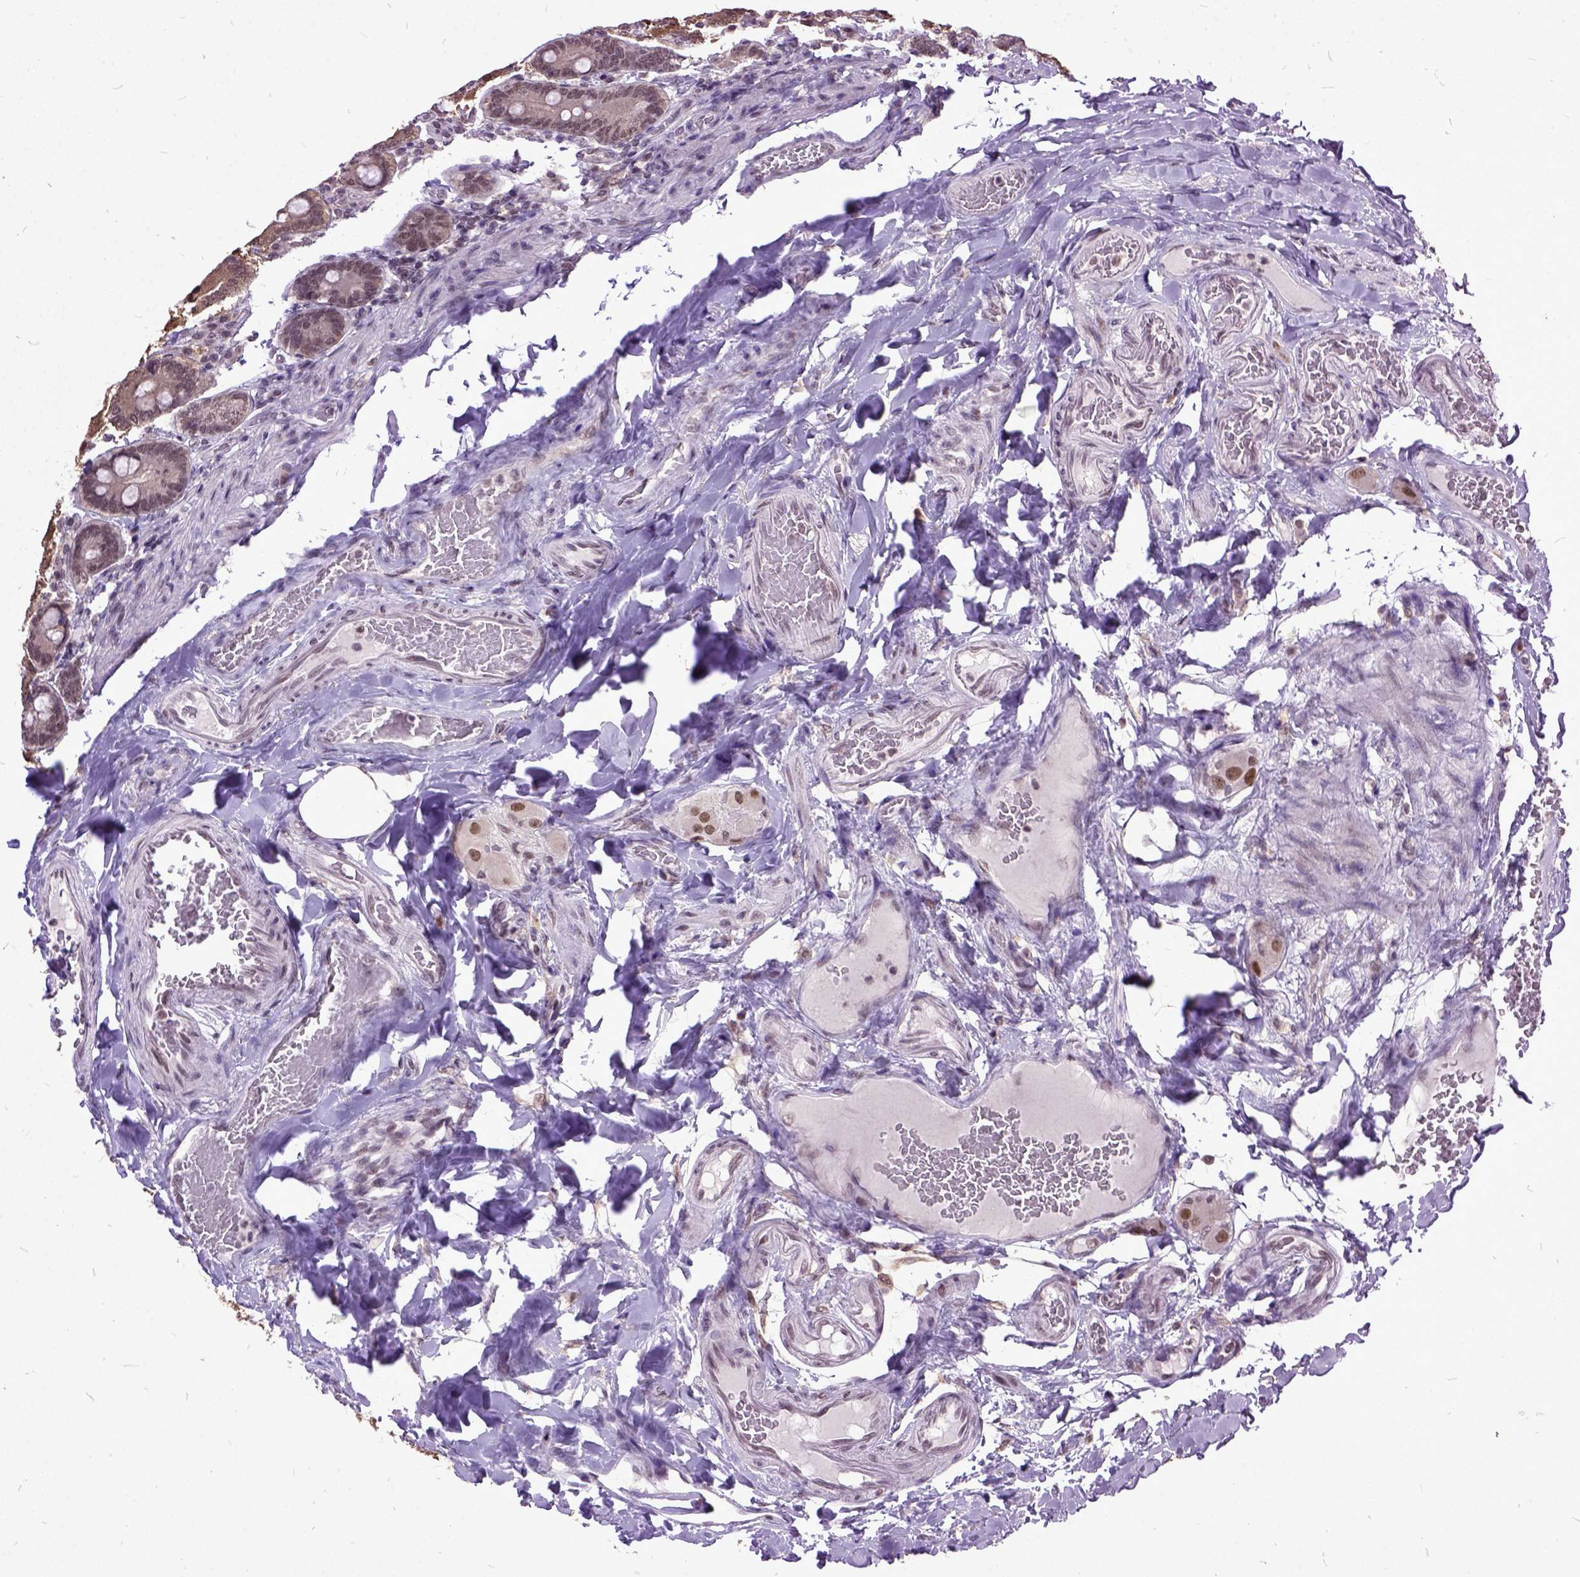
{"staining": {"intensity": "moderate", "quantity": ">75%", "location": "cytoplasmic/membranous,nuclear"}, "tissue": "duodenum", "cell_type": "Glandular cells", "image_type": "normal", "snomed": [{"axis": "morphology", "description": "Normal tissue, NOS"}, {"axis": "topography", "description": "Duodenum"}], "caption": "The photomicrograph reveals immunohistochemical staining of normal duodenum. There is moderate cytoplasmic/membranous,nuclear positivity is appreciated in approximately >75% of glandular cells.", "gene": "ORC5", "patient": {"sex": "female", "age": 62}}